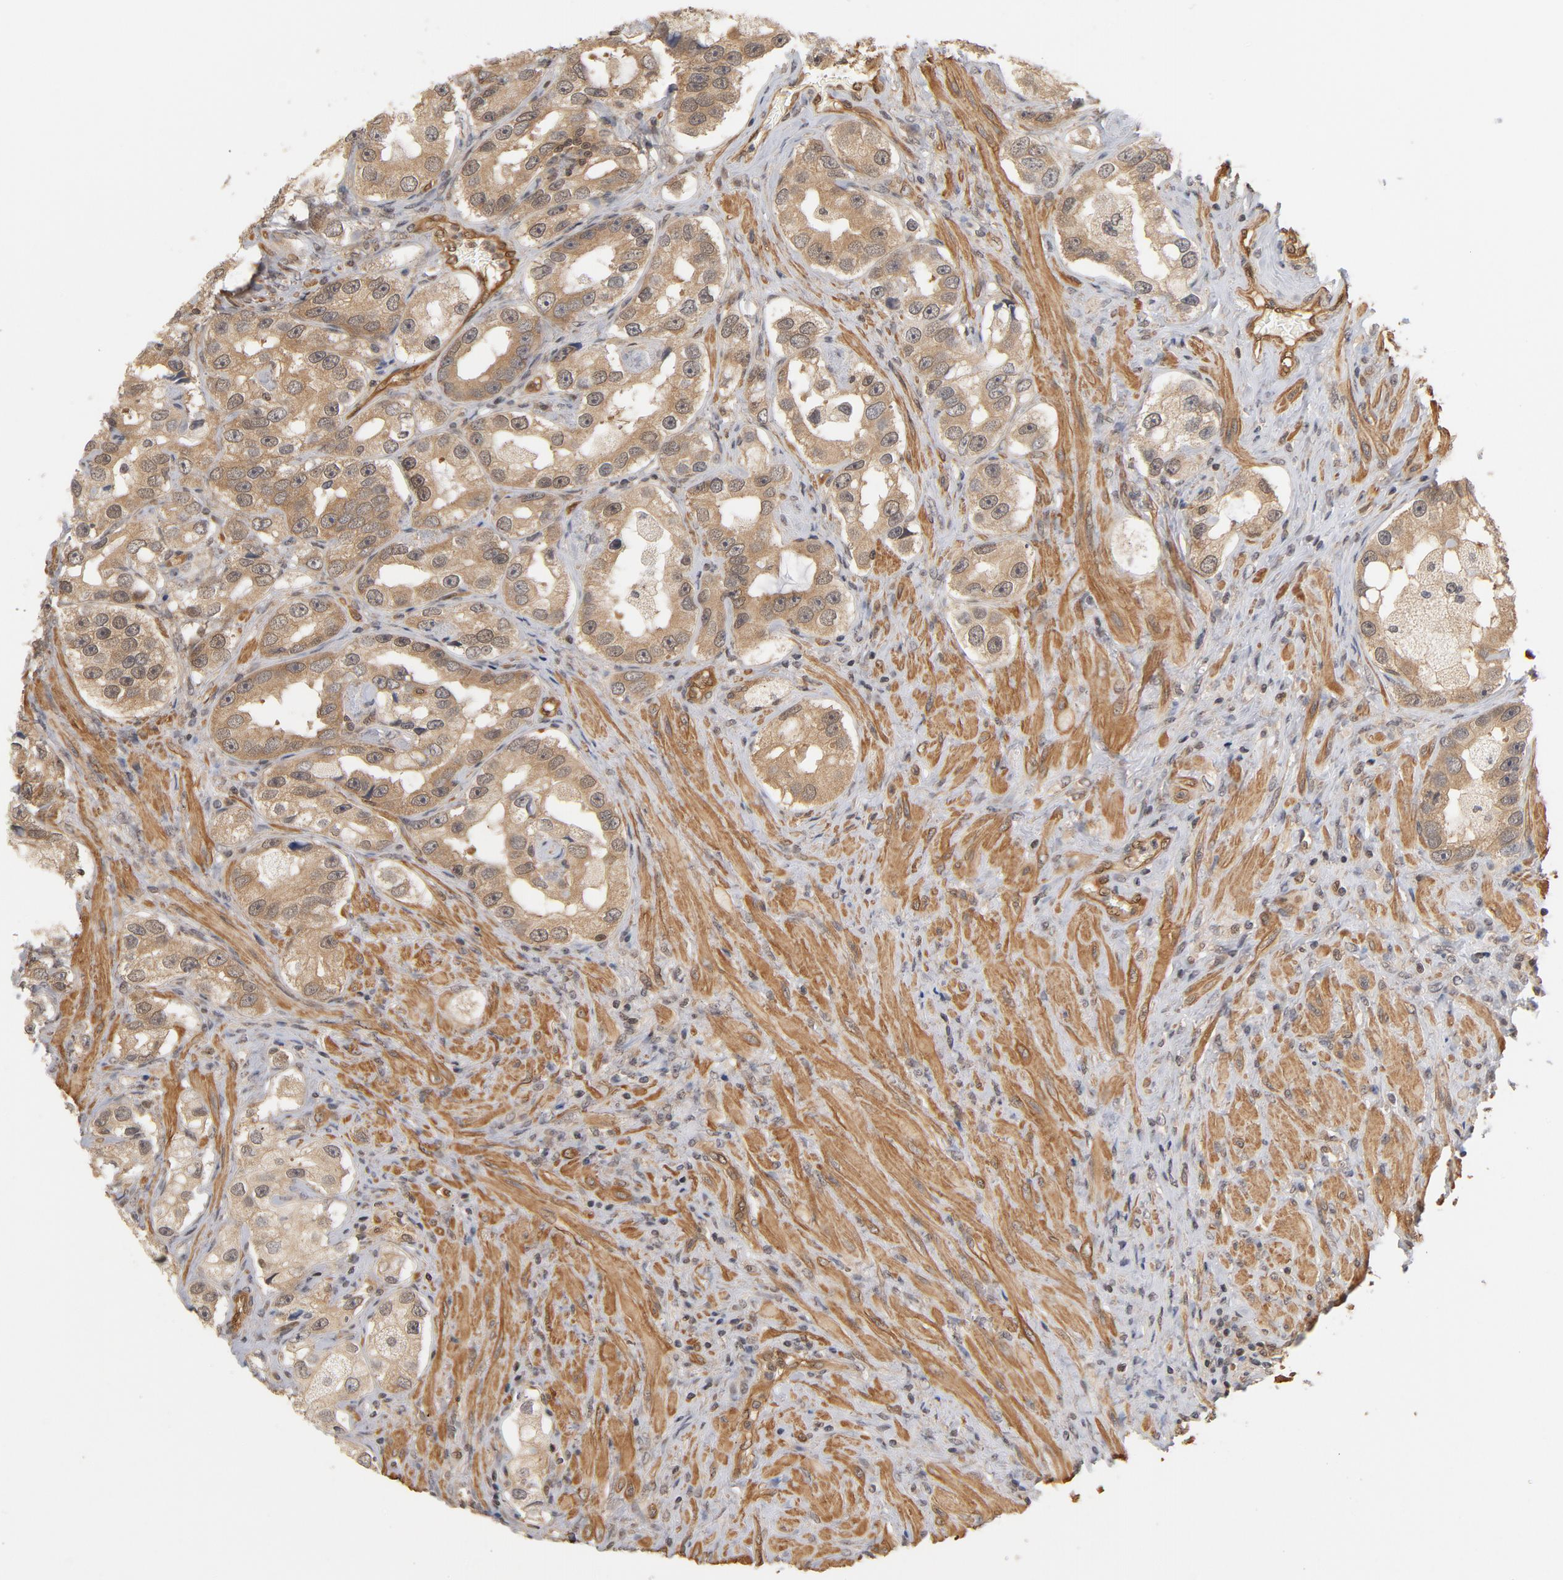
{"staining": {"intensity": "moderate", "quantity": ">75%", "location": "cytoplasmic/membranous"}, "tissue": "prostate cancer", "cell_type": "Tumor cells", "image_type": "cancer", "snomed": [{"axis": "morphology", "description": "Adenocarcinoma, High grade"}, {"axis": "topography", "description": "Prostate"}], "caption": "High-power microscopy captured an immunohistochemistry (IHC) photomicrograph of prostate cancer (high-grade adenocarcinoma), revealing moderate cytoplasmic/membranous positivity in approximately >75% of tumor cells.", "gene": "CDC37", "patient": {"sex": "male", "age": 63}}